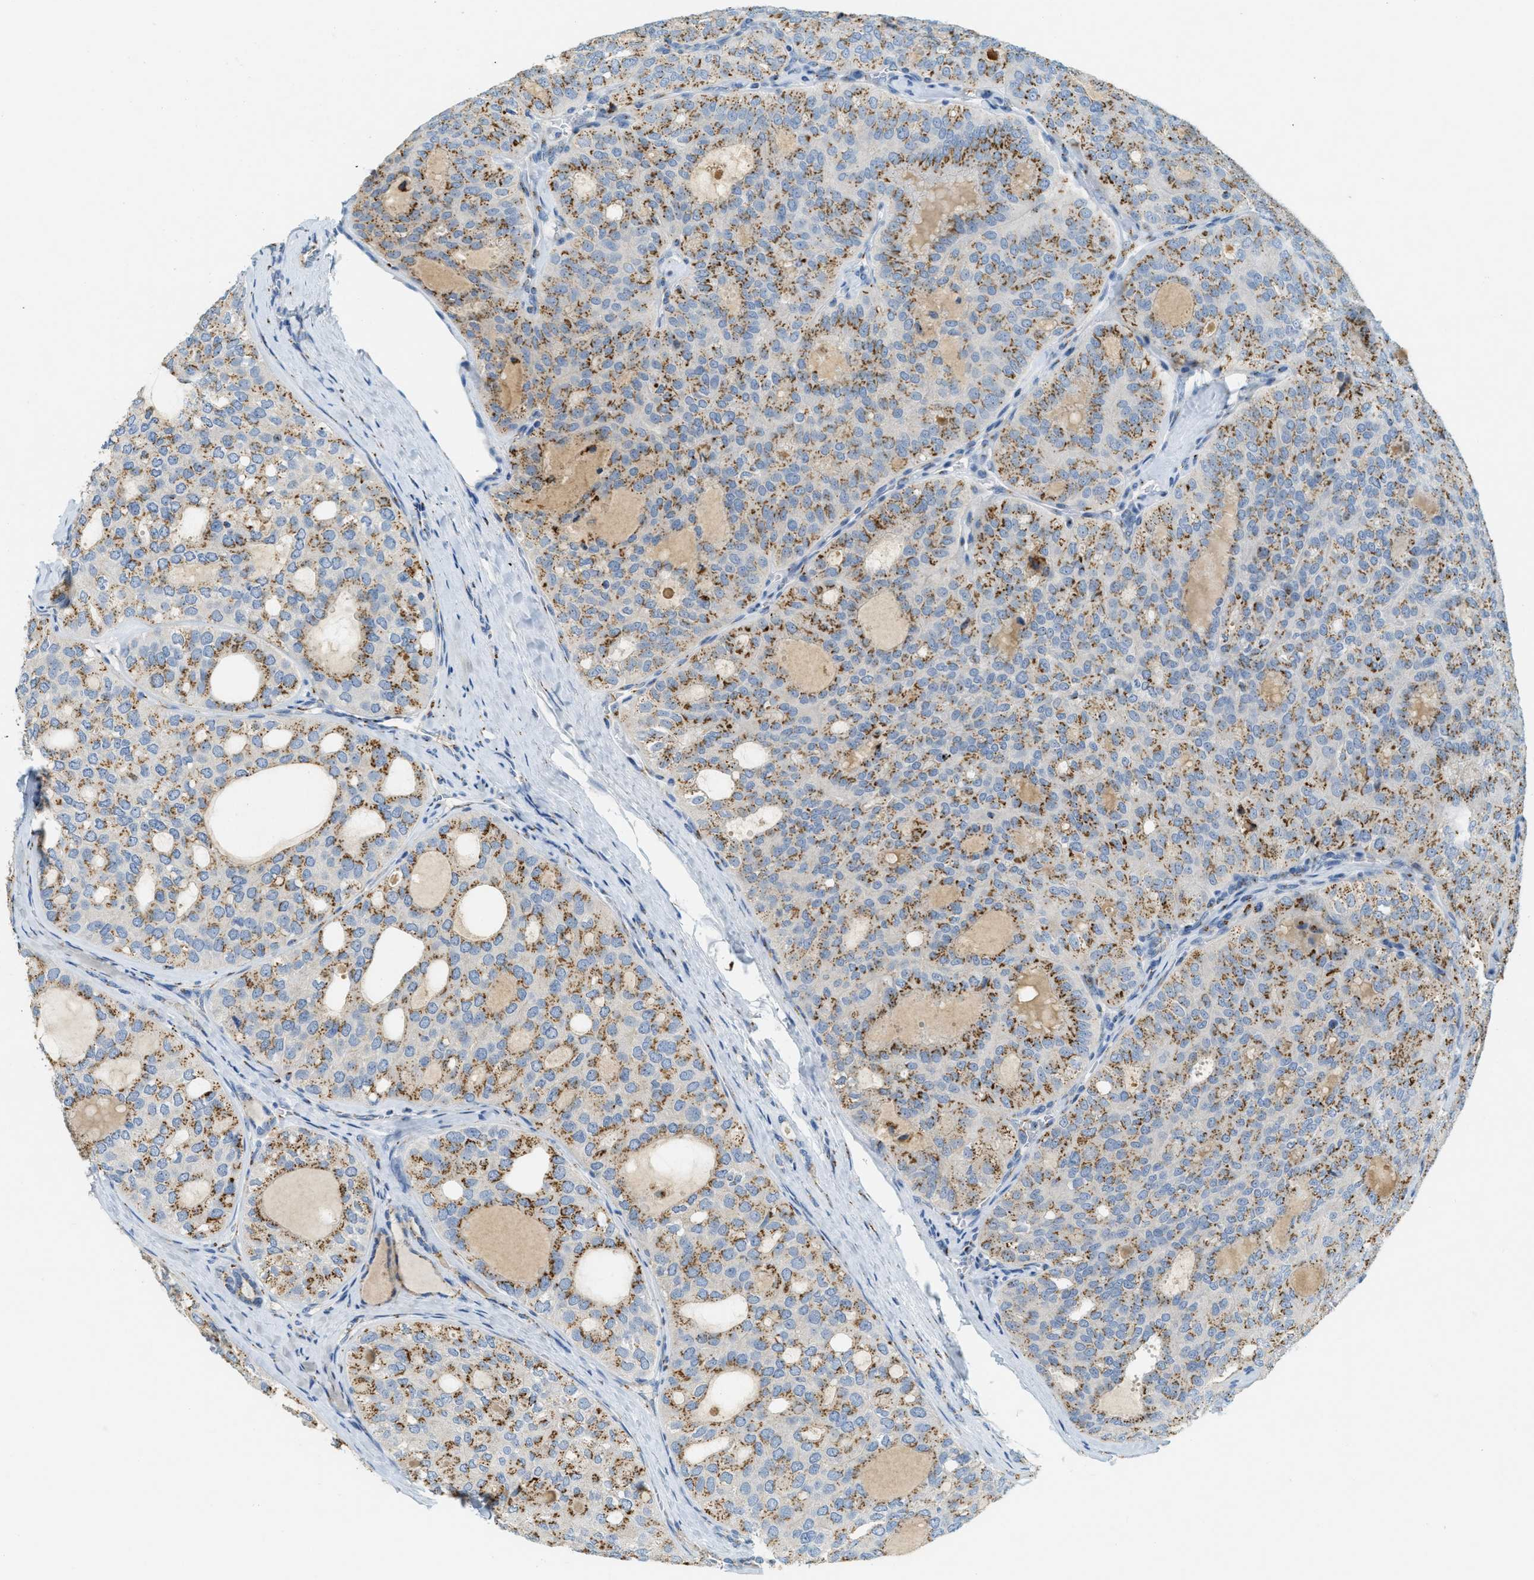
{"staining": {"intensity": "moderate", "quantity": "25%-75%", "location": "cytoplasmic/membranous"}, "tissue": "thyroid cancer", "cell_type": "Tumor cells", "image_type": "cancer", "snomed": [{"axis": "morphology", "description": "Follicular adenoma carcinoma, NOS"}, {"axis": "topography", "description": "Thyroid gland"}], "caption": "Immunohistochemistry (IHC) micrograph of human thyroid follicular adenoma carcinoma stained for a protein (brown), which shows medium levels of moderate cytoplasmic/membranous expression in about 25%-75% of tumor cells.", "gene": "ENTPD4", "patient": {"sex": "male", "age": 75}}